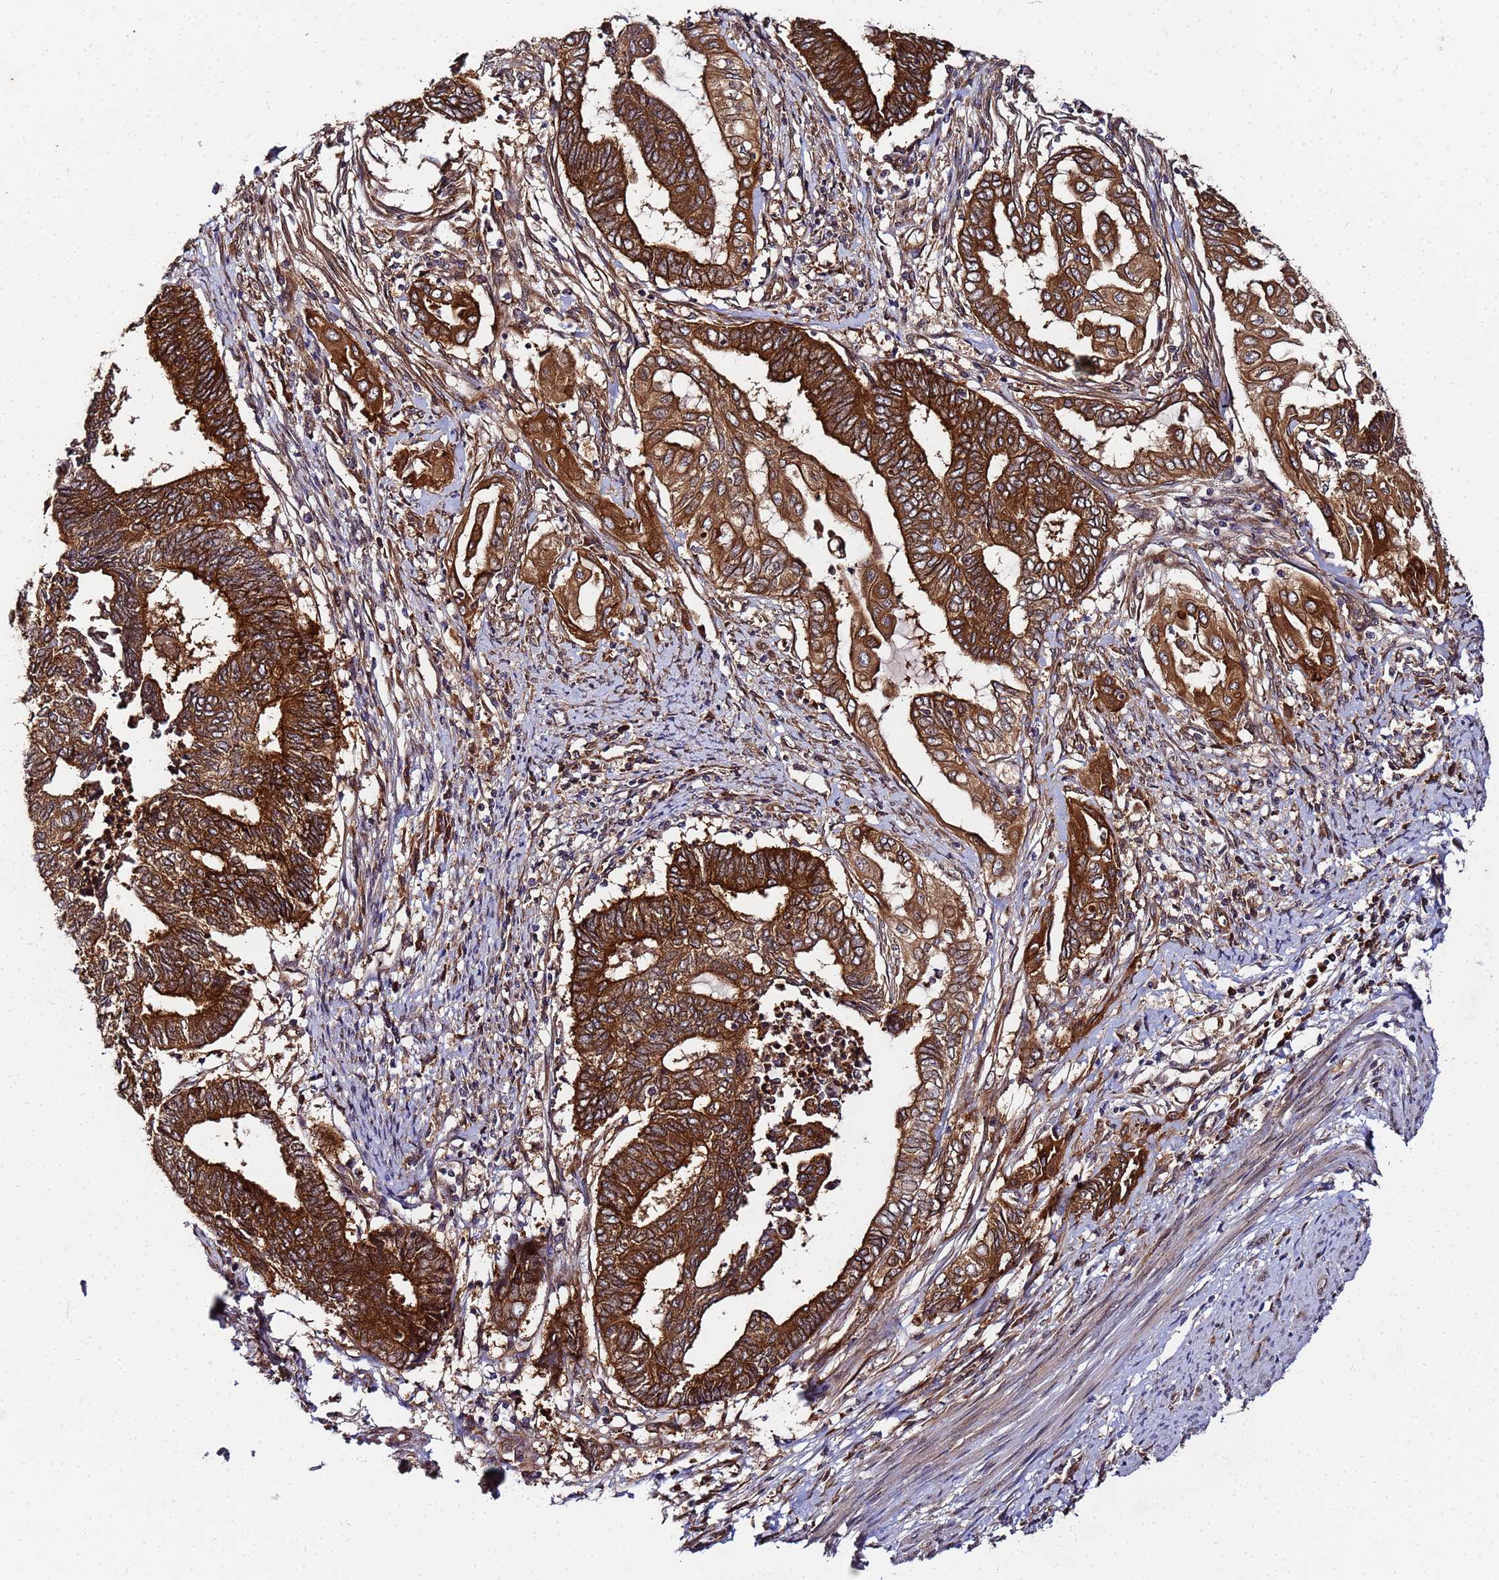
{"staining": {"intensity": "strong", "quantity": ">75%", "location": "cytoplasmic/membranous"}, "tissue": "endometrial cancer", "cell_type": "Tumor cells", "image_type": "cancer", "snomed": [{"axis": "morphology", "description": "Adenocarcinoma, NOS"}, {"axis": "topography", "description": "Uterus"}, {"axis": "topography", "description": "Endometrium"}], "caption": "Adenocarcinoma (endometrial) stained for a protein shows strong cytoplasmic/membranous positivity in tumor cells. The staining was performed using DAB to visualize the protein expression in brown, while the nuclei were stained in blue with hematoxylin (Magnification: 20x).", "gene": "UNC93B1", "patient": {"sex": "female", "age": 70}}